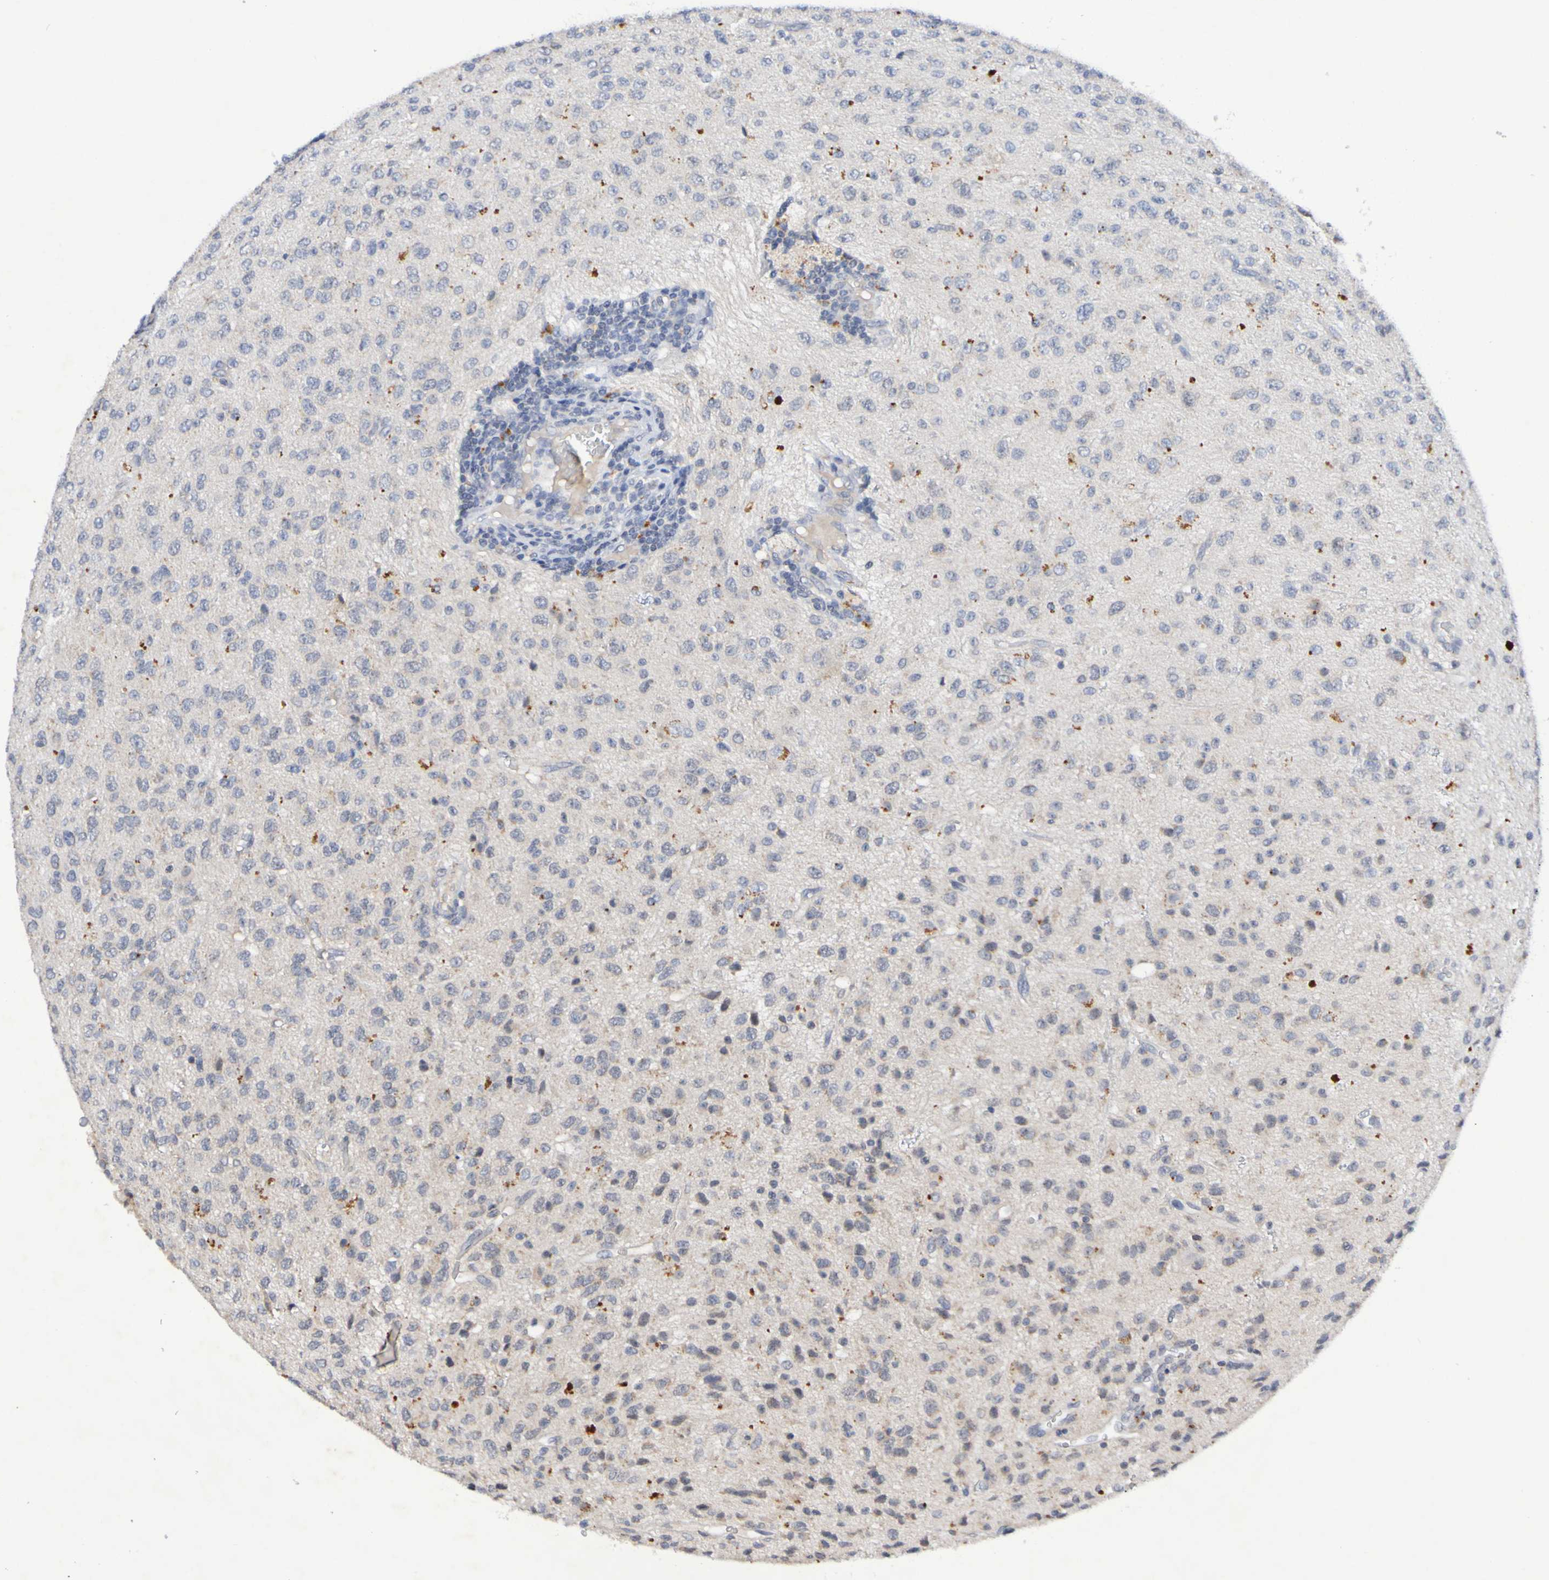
{"staining": {"intensity": "moderate", "quantity": "<25%", "location": "cytoplasmic/membranous"}, "tissue": "glioma", "cell_type": "Tumor cells", "image_type": "cancer", "snomed": [{"axis": "morphology", "description": "Glioma, malignant, High grade"}, {"axis": "topography", "description": "pancreas cauda"}], "caption": "A brown stain highlights moderate cytoplasmic/membranous positivity of a protein in human malignant glioma (high-grade) tumor cells. (Brightfield microscopy of DAB IHC at high magnification).", "gene": "PTP4A2", "patient": {"sex": "male", "age": 60}}